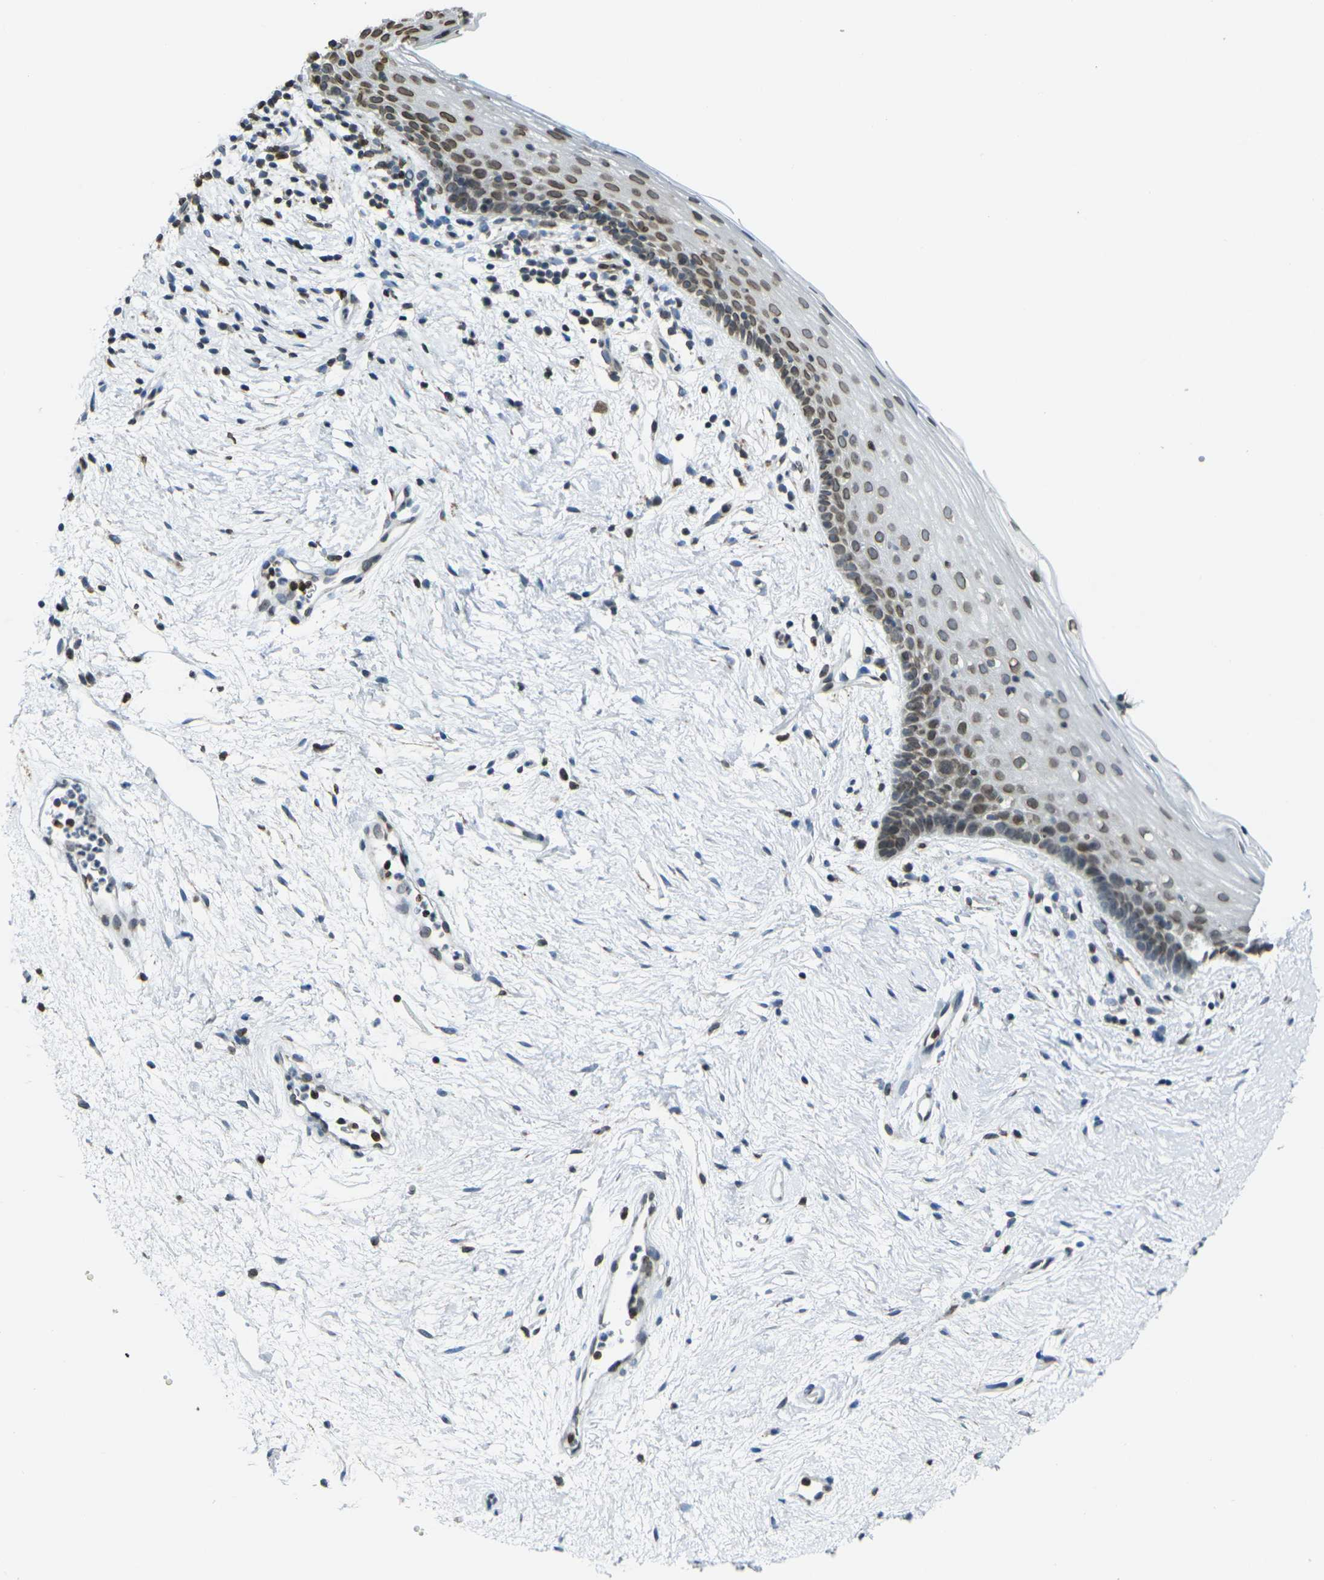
{"staining": {"intensity": "moderate", "quantity": ">75%", "location": "cytoplasmic/membranous,nuclear"}, "tissue": "vagina", "cell_type": "Squamous epithelial cells", "image_type": "normal", "snomed": [{"axis": "morphology", "description": "Normal tissue, NOS"}, {"axis": "topography", "description": "Vagina"}], "caption": "DAB immunohistochemical staining of unremarkable human vagina reveals moderate cytoplasmic/membranous,nuclear protein positivity in about >75% of squamous epithelial cells. Using DAB (brown) and hematoxylin (blue) stains, captured at high magnification using brightfield microscopy.", "gene": "BRDT", "patient": {"sex": "female", "age": 44}}